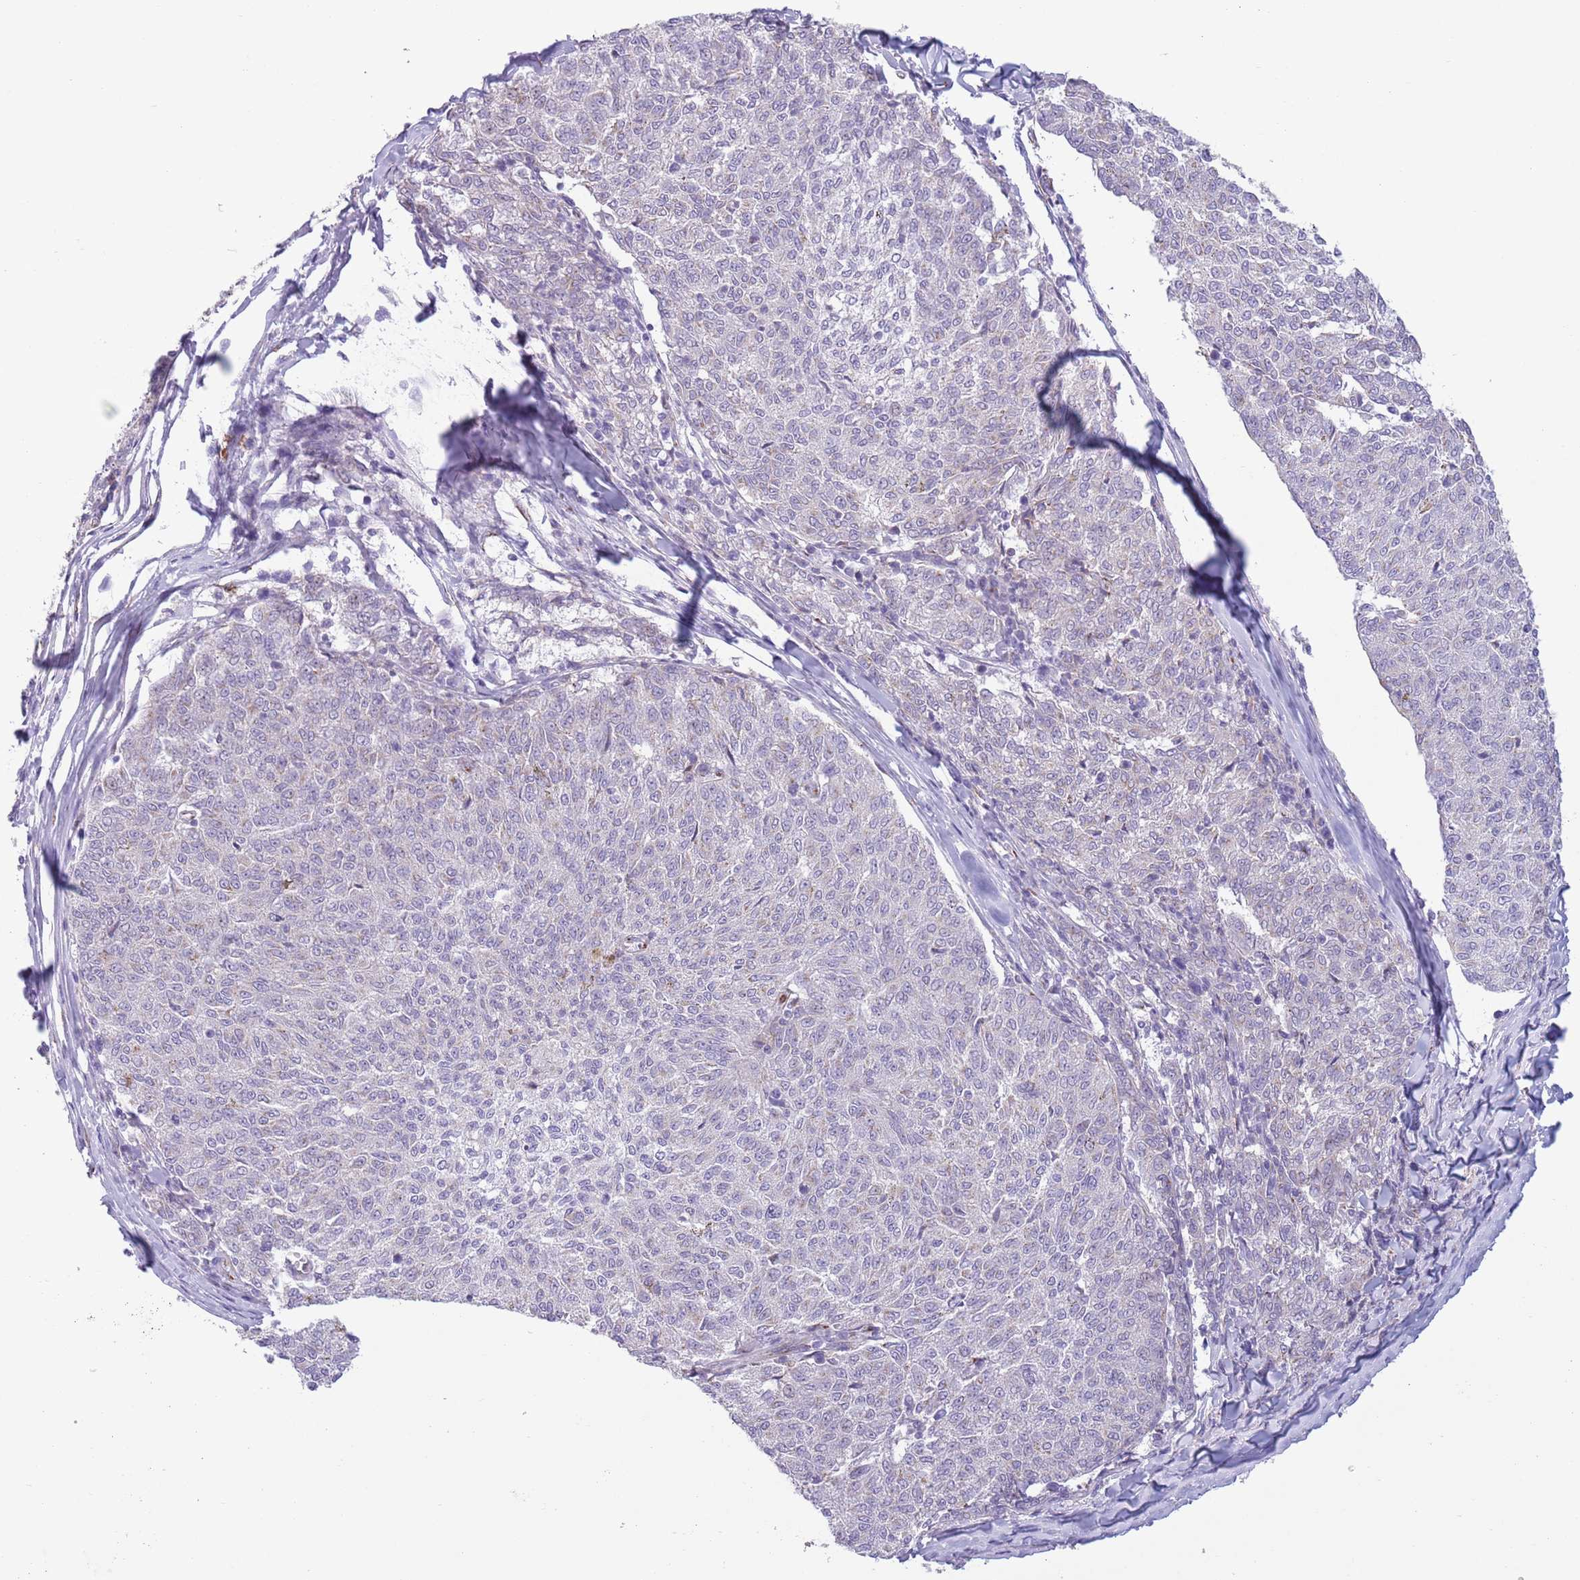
{"staining": {"intensity": "negative", "quantity": "none", "location": "none"}, "tissue": "melanoma", "cell_type": "Tumor cells", "image_type": "cancer", "snomed": [{"axis": "morphology", "description": "Malignant melanoma, NOS"}, {"axis": "topography", "description": "Skin"}], "caption": "The image exhibits no staining of tumor cells in melanoma.", "gene": "C20orf96", "patient": {"sex": "female", "age": 72}}